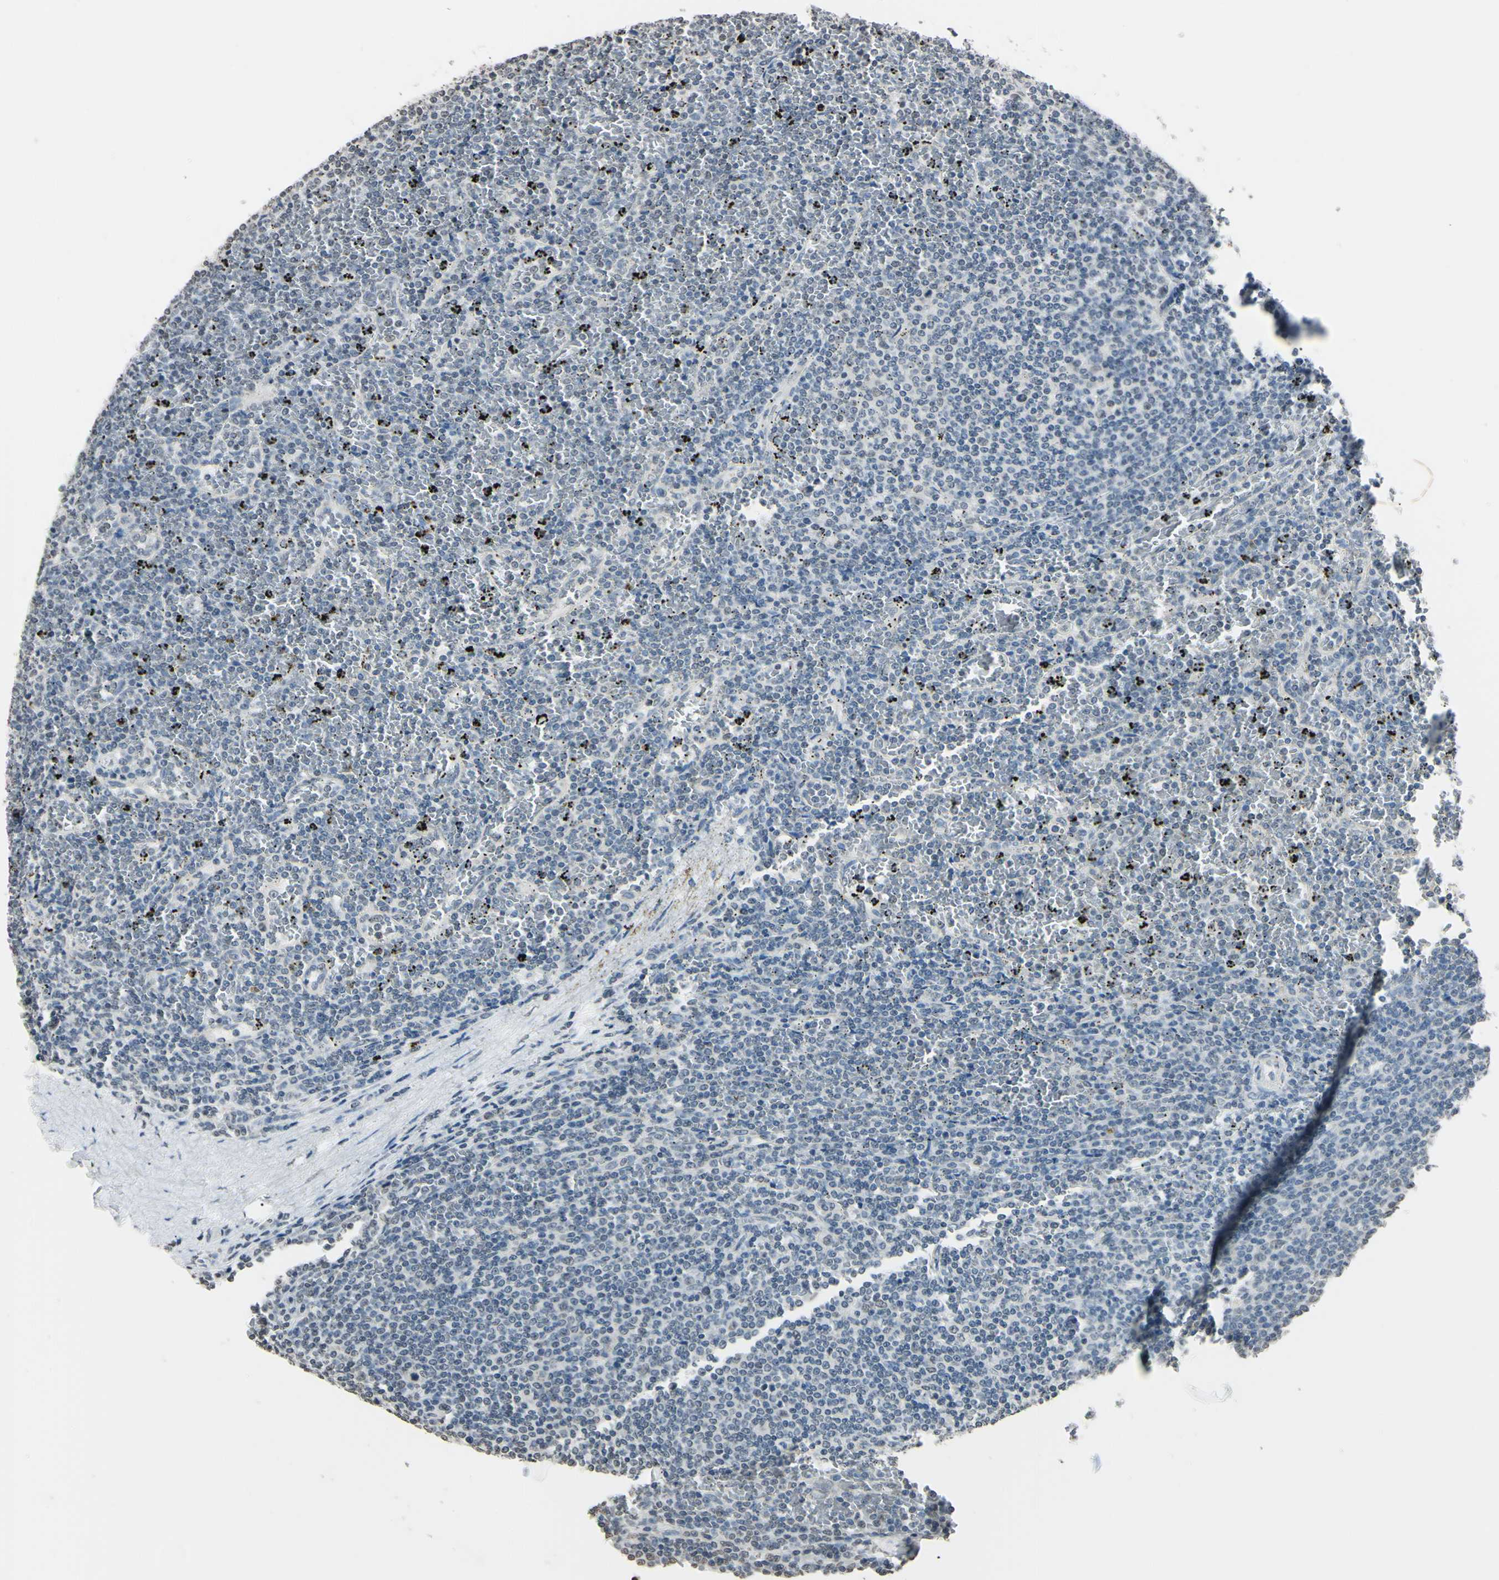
{"staining": {"intensity": "negative", "quantity": "none", "location": "none"}, "tissue": "lymphoma", "cell_type": "Tumor cells", "image_type": "cancer", "snomed": [{"axis": "morphology", "description": "Malignant lymphoma, non-Hodgkin's type, Low grade"}, {"axis": "topography", "description": "Spleen"}], "caption": "Tumor cells are negative for protein expression in human low-grade malignant lymphoma, non-Hodgkin's type.", "gene": "CDC45", "patient": {"sex": "female", "age": 77}}